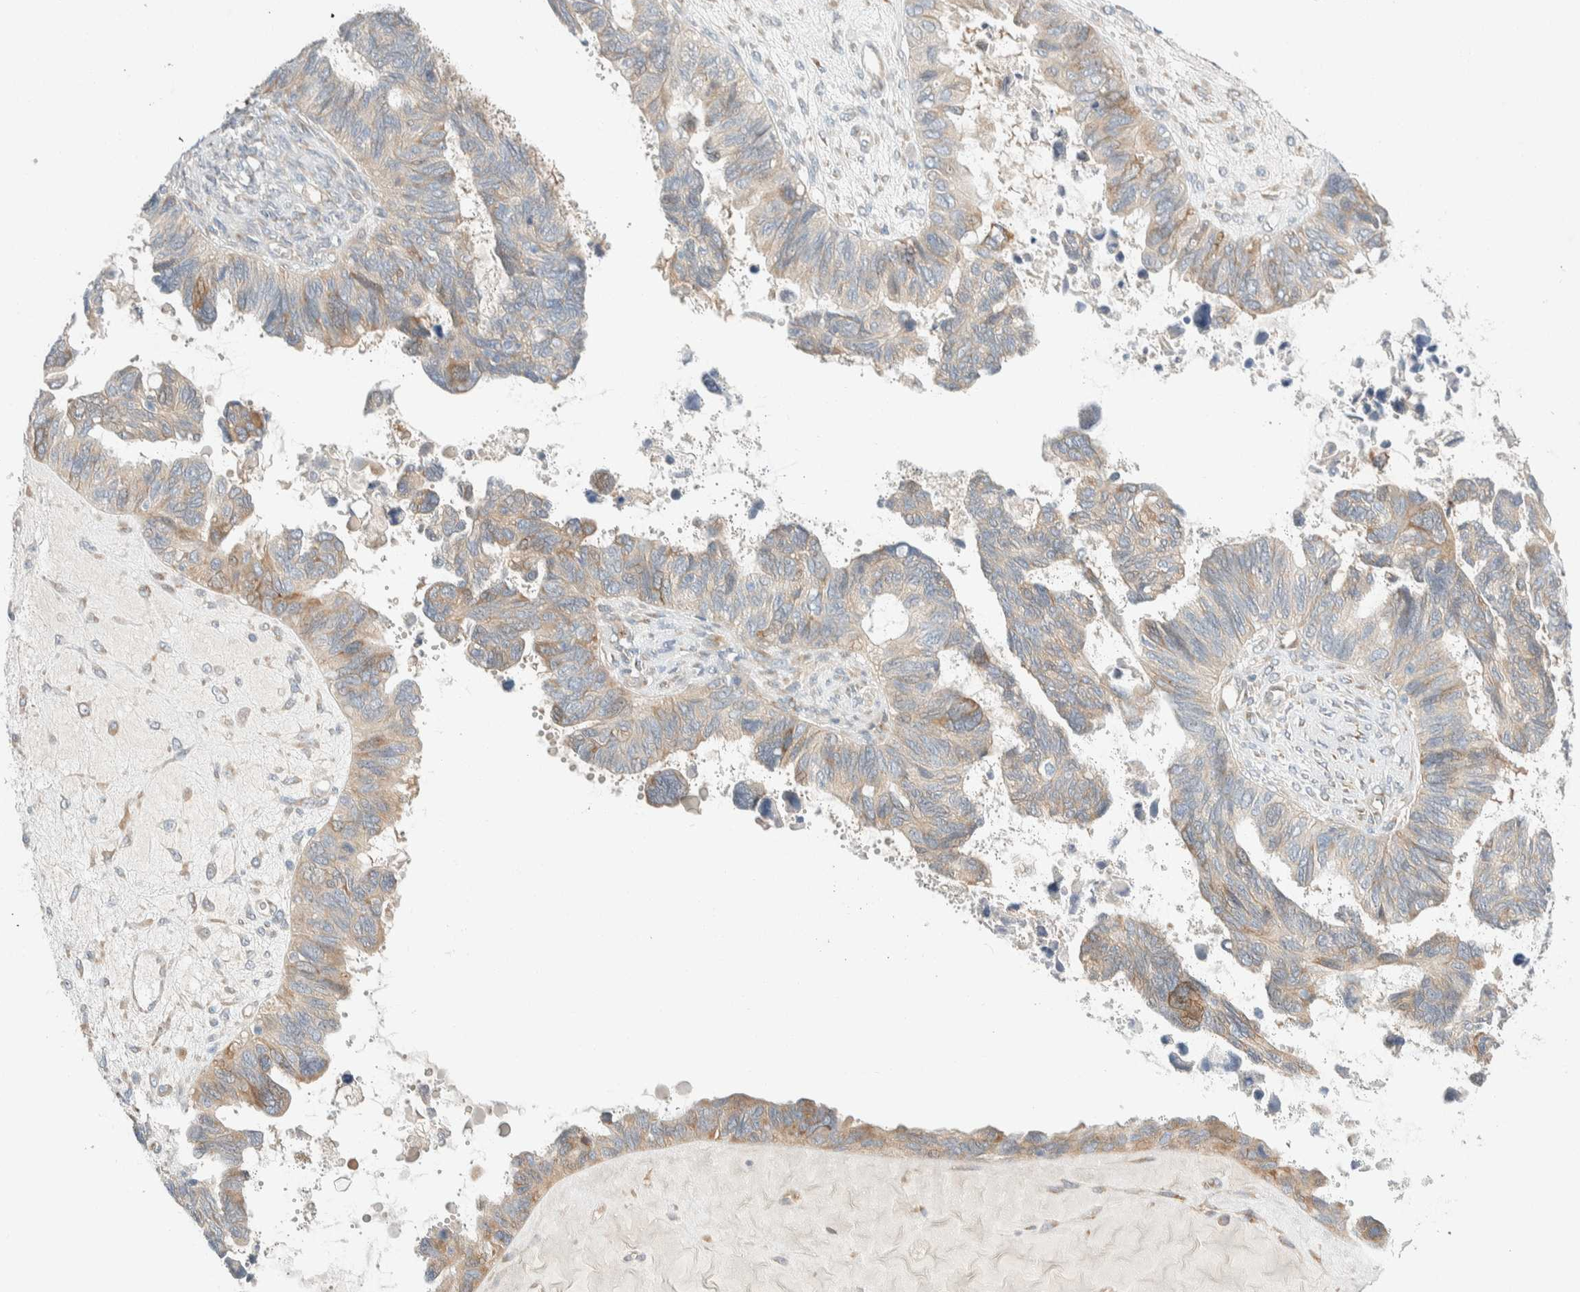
{"staining": {"intensity": "weak", "quantity": ">75%", "location": "cytoplasmic/membranous"}, "tissue": "ovarian cancer", "cell_type": "Tumor cells", "image_type": "cancer", "snomed": [{"axis": "morphology", "description": "Cystadenocarcinoma, serous, NOS"}, {"axis": "topography", "description": "Ovary"}], "caption": "Protein staining of ovarian cancer tissue displays weak cytoplasmic/membranous staining in about >75% of tumor cells.", "gene": "TMEM184B", "patient": {"sex": "female", "age": 79}}